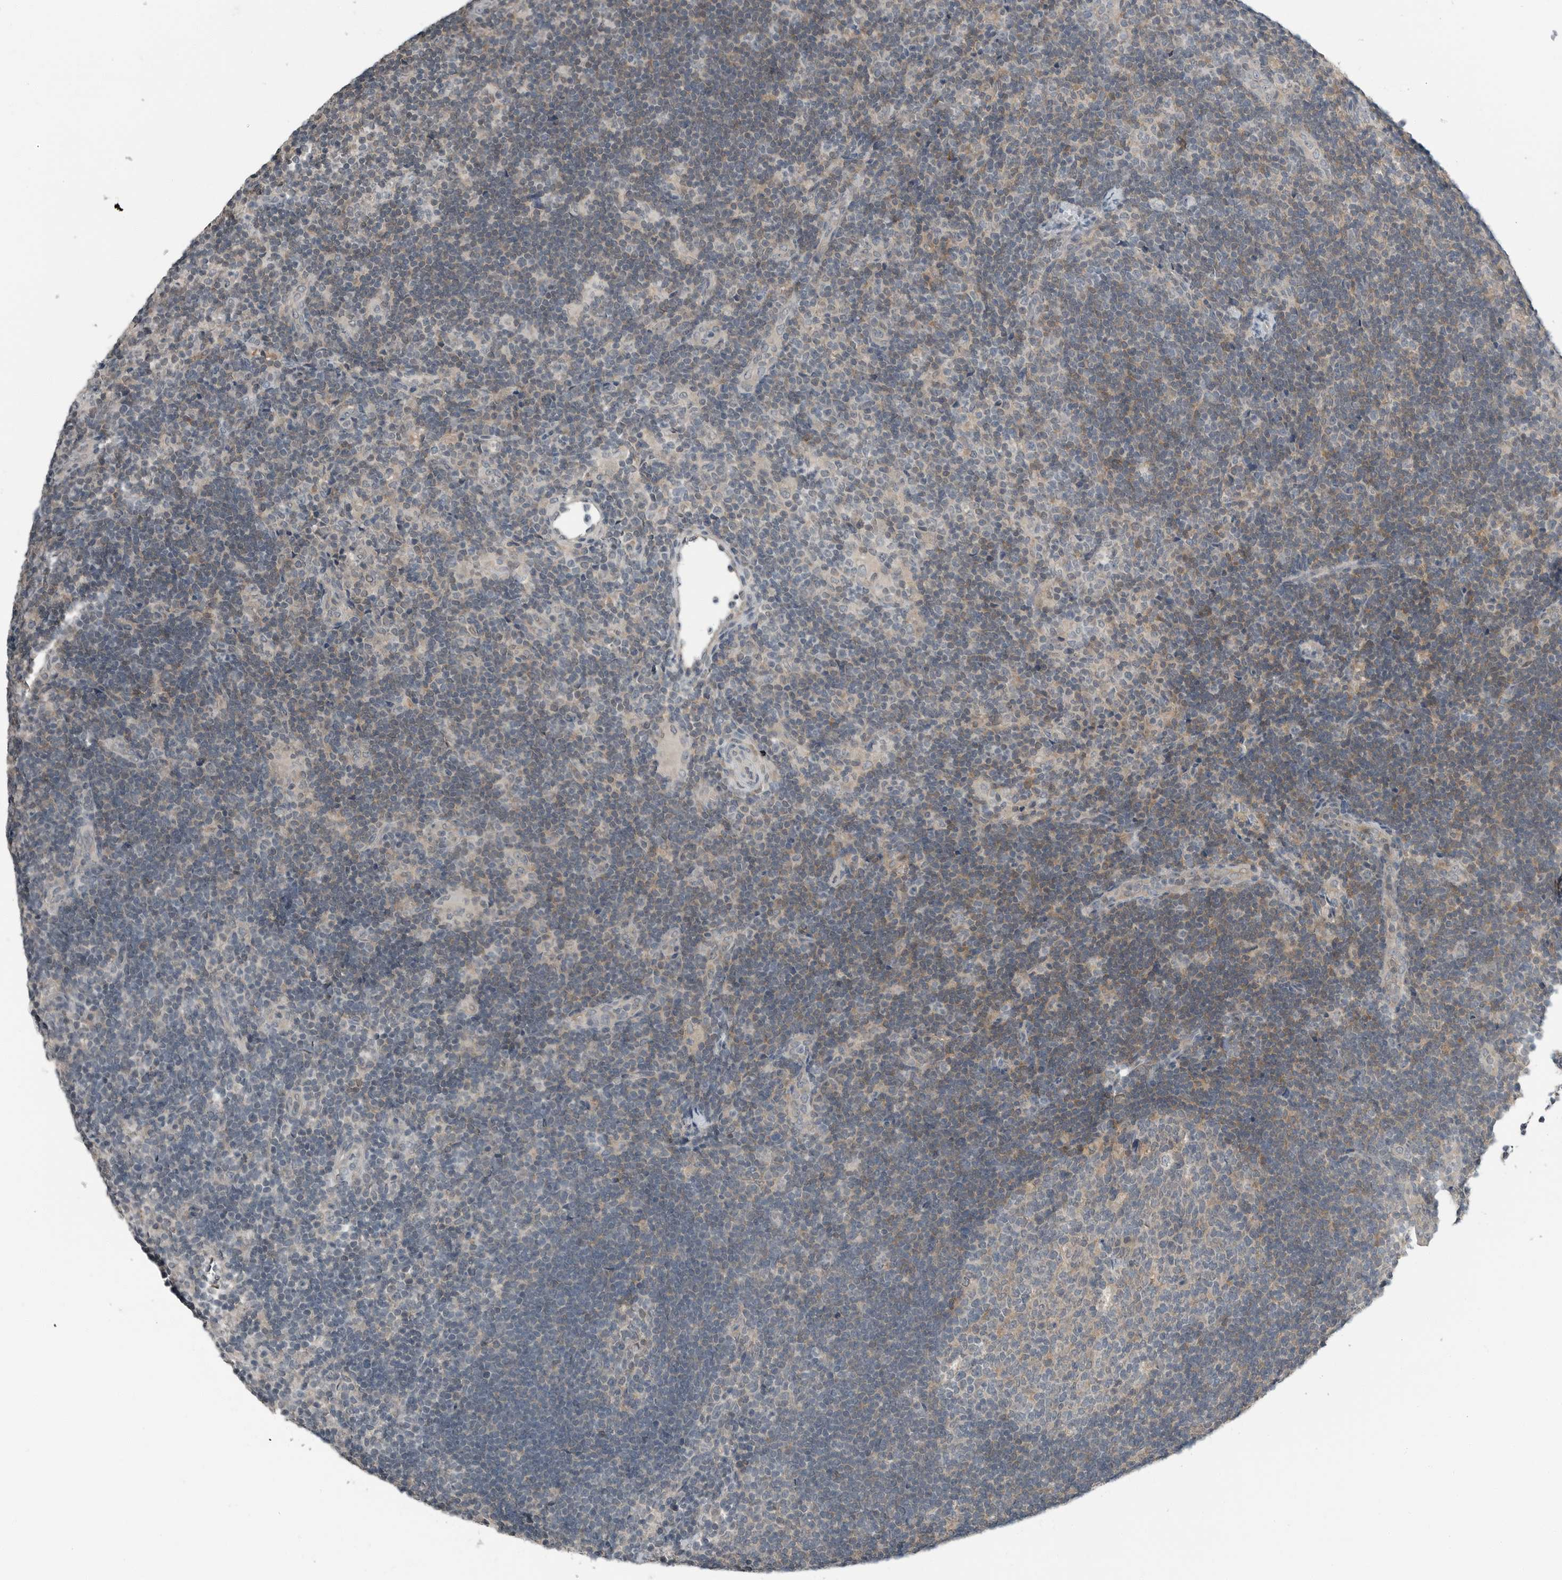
{"staining": {"intensity": "weak", "quantity": "<25%", "location": "cytoplasmic/membranous"}, "tissue": "lymph node", "cell_type": "Germinal center cells", "image_type": "normal", "snomed": [{"axis": "morphology", "description": "Normal tissue, NOS"}, {"axis": "topography", "description": "Lymph node"}], "caption": "This photomicrograph is of unremarkable lymph node stained with immunohistochemistry (IHC) to label a protein in brown with the nuclei are counter-stained blue. There is no positivity in germinal center cells. The staining was performed using DAB to visualize the protein expression in brown, while the nuclei were stained in blue with hematoxylin (Magnification: 20x).", "gene": "ENSG00000286112", "patient": {"sex": "female", "age": 22}}